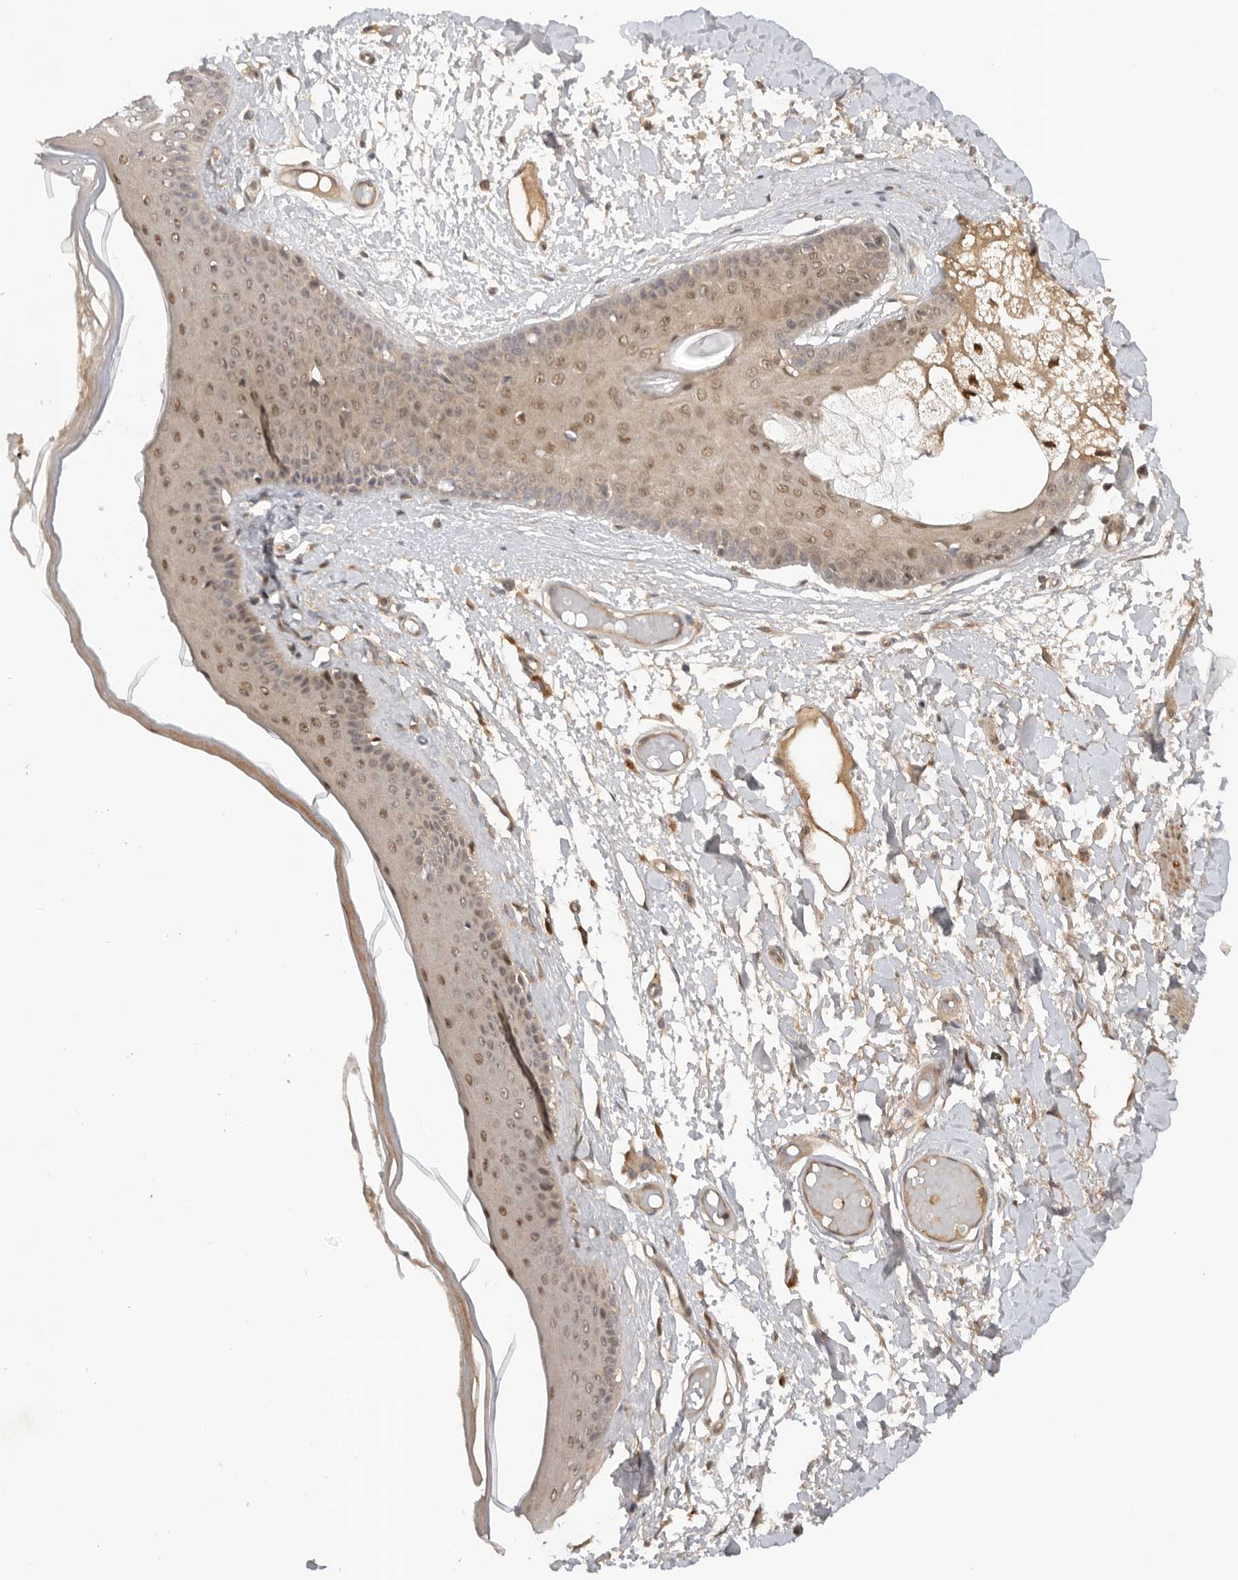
{"staining": {"intensity": "moderate", "quantity": ">75%", "location": "nuclear"}, "tissue": "skin", "cell_type": "Epidermal cells", "image_type": "normal", "snomed": [{"axis": "morphology", "description": "Normal tissue, NOS"}, {"axis": "topography", "description": "Vulva"}], "caption": "Protein analysis of normal skin demonstrates moderate nuclear positivity in approximately >75% of epidermal cells.", "gene": "DCAF8", "patient": {"sex": "female", "age": 73}}